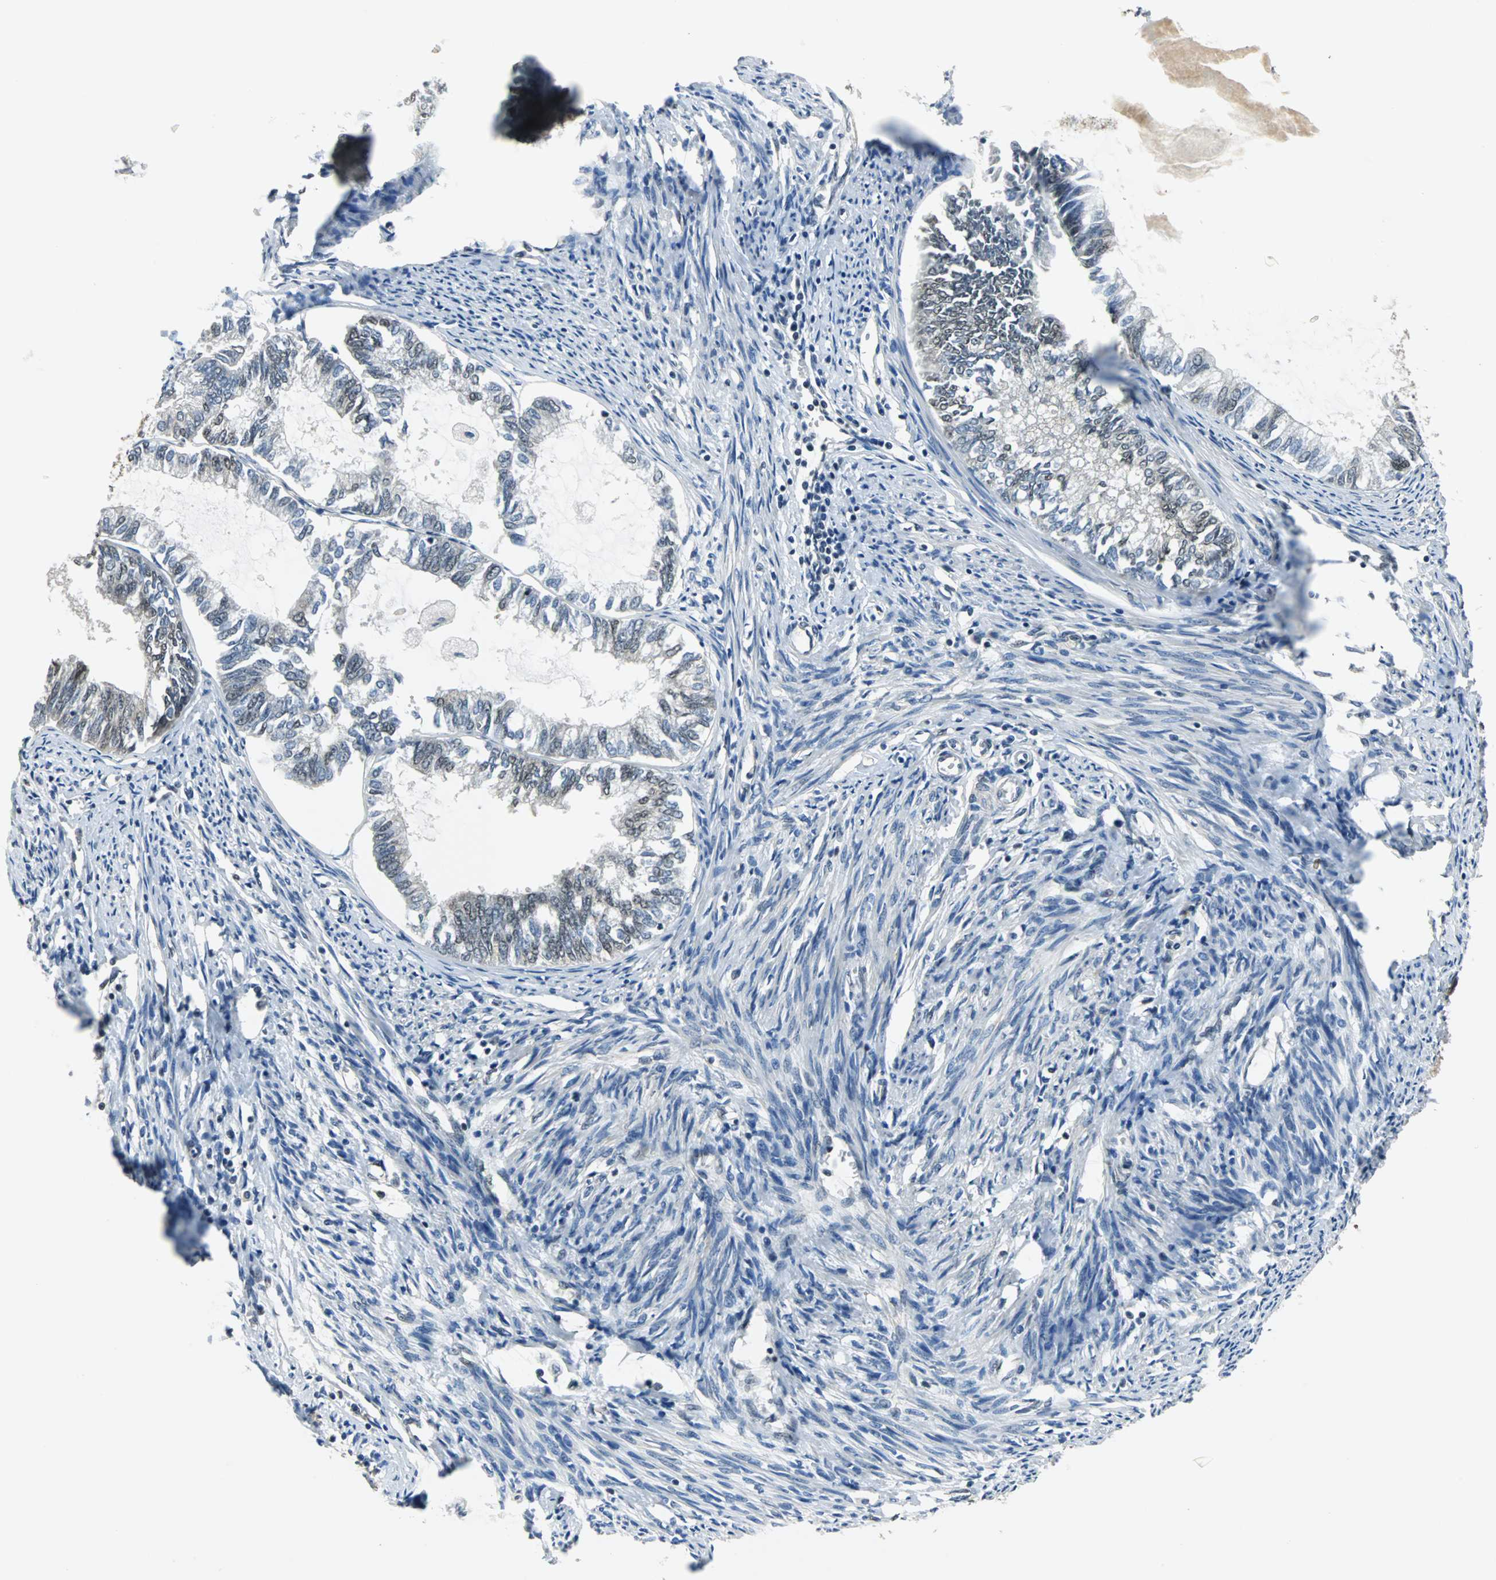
{"staining": {"intensity": "moderate", "quantity": "<25%", "location": "nuclear"}, "tissue": "endometrial cancer", "cell_type": "Tumor cells", "image_type": "cancer", "snomed": [{"axis": "morphology", "description": "Adenocarcinoma, NOS"}, {"axis": "topography", "description": "Endometrium"}], "caption": "DAB (3,3'-diaminobenzidine) immunohistochemical staining of endometrial cancer (adenocarcinoma) displays moderate nuclear protein expression in approximately <25% of tumor cells.", "gene": "RBM14", "patient": {"sex": "female", "age": 86}}